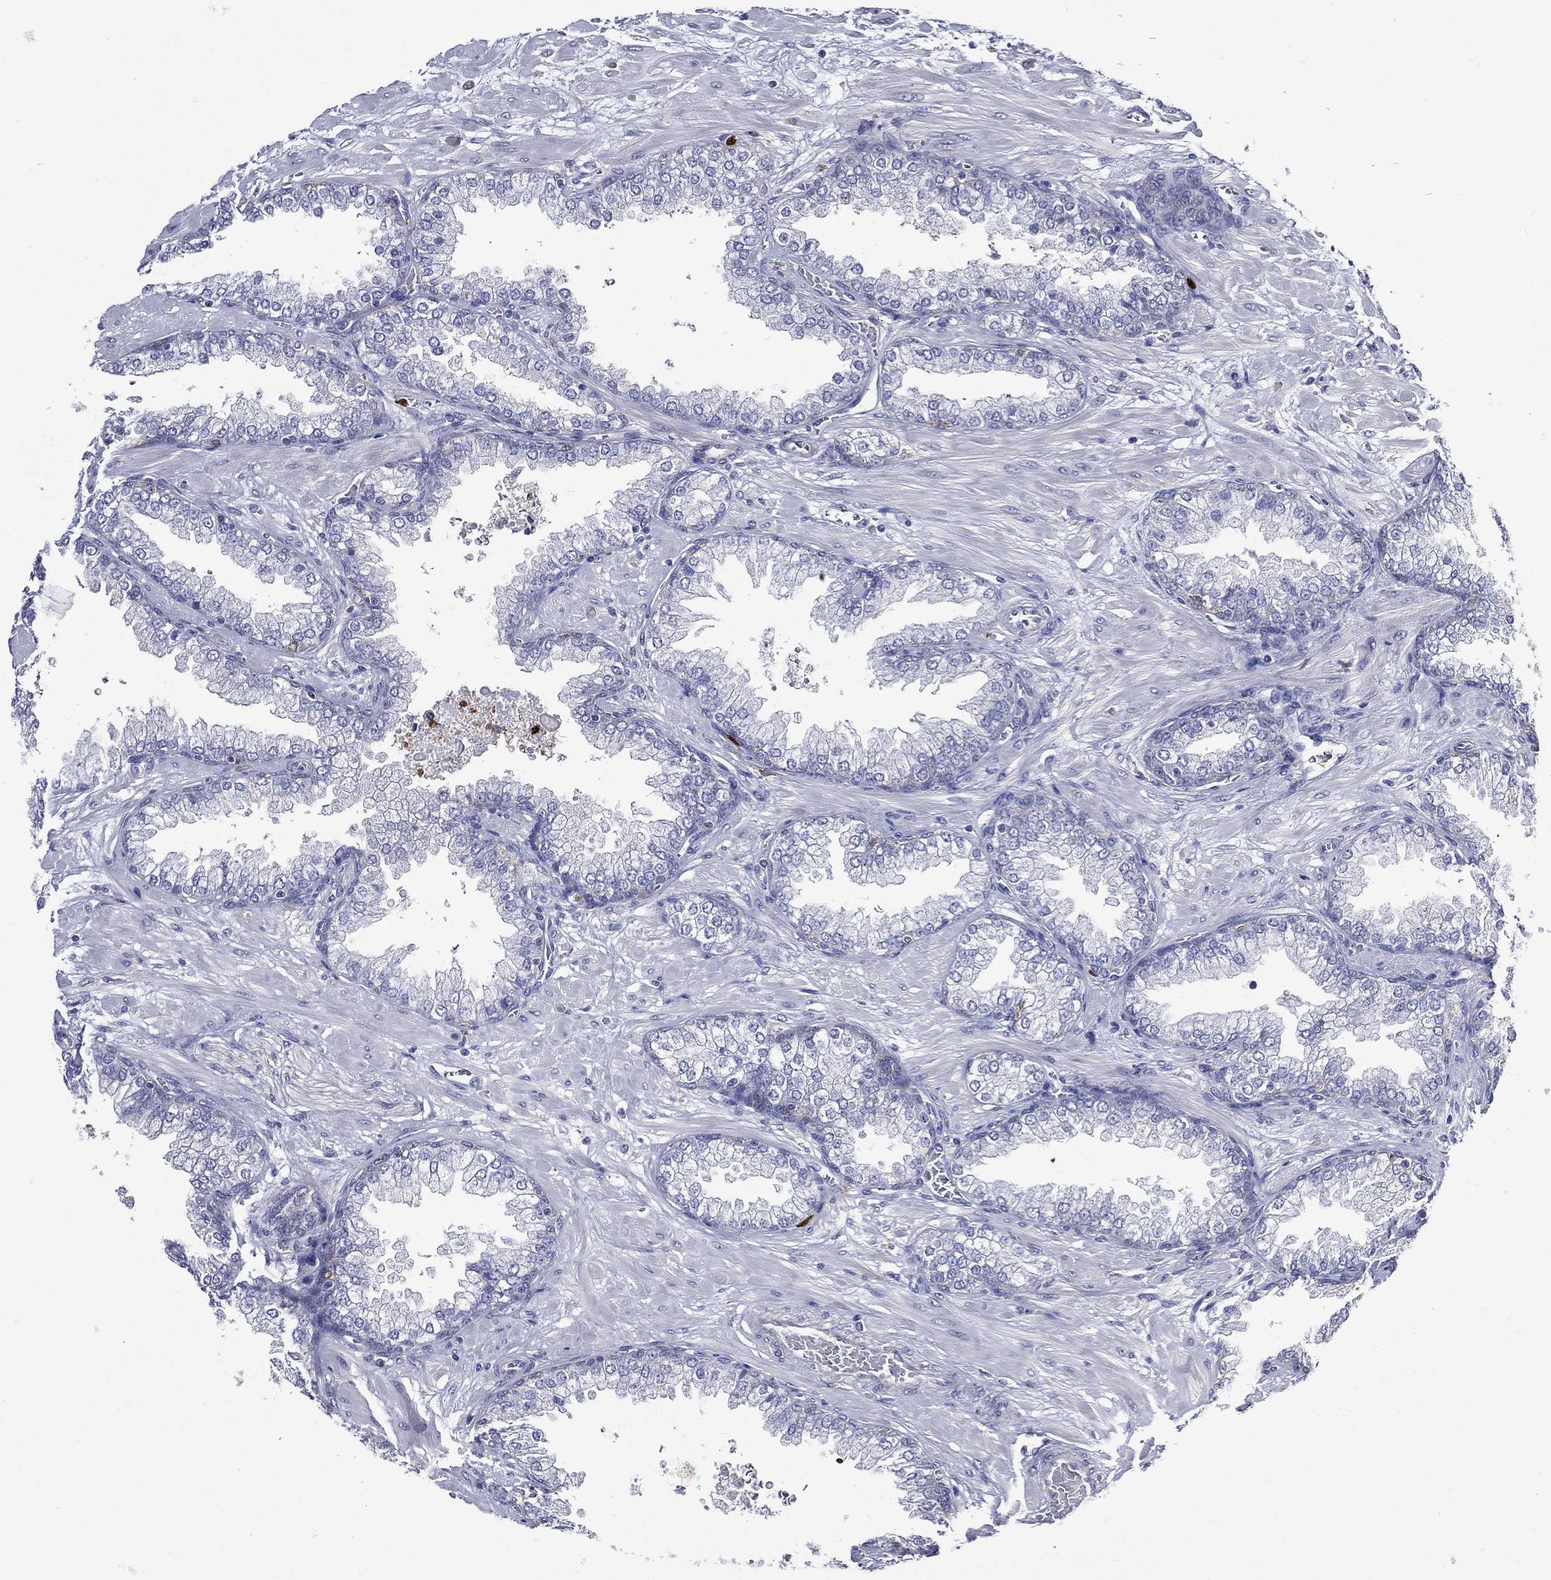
{"staining": {"intensity": "negative", "quantity": "none", "location": "none"}, "tissue": "prostate cancer", "cell_type": "Tumor cells", "image_type": "cancer", "snomed": [{"axis": "morphology", "description": "Adenocarcinoma, Low grade"}, {"axis": "topography", "description": "Prostate"}], "caption": "Protein analysis of adenocarcinoma (low-grade) (prostate) exhibits no significant staining in tumor cells. The staining was performed using DAB (3,3'-diaminobenzidine) to visualize the protein expression in brown, while the nuclei were stained in blue with hematoxylin (Magnification: 20x).", "gene": "GPR171", "patient": {"sex": "male", "age": 57}}